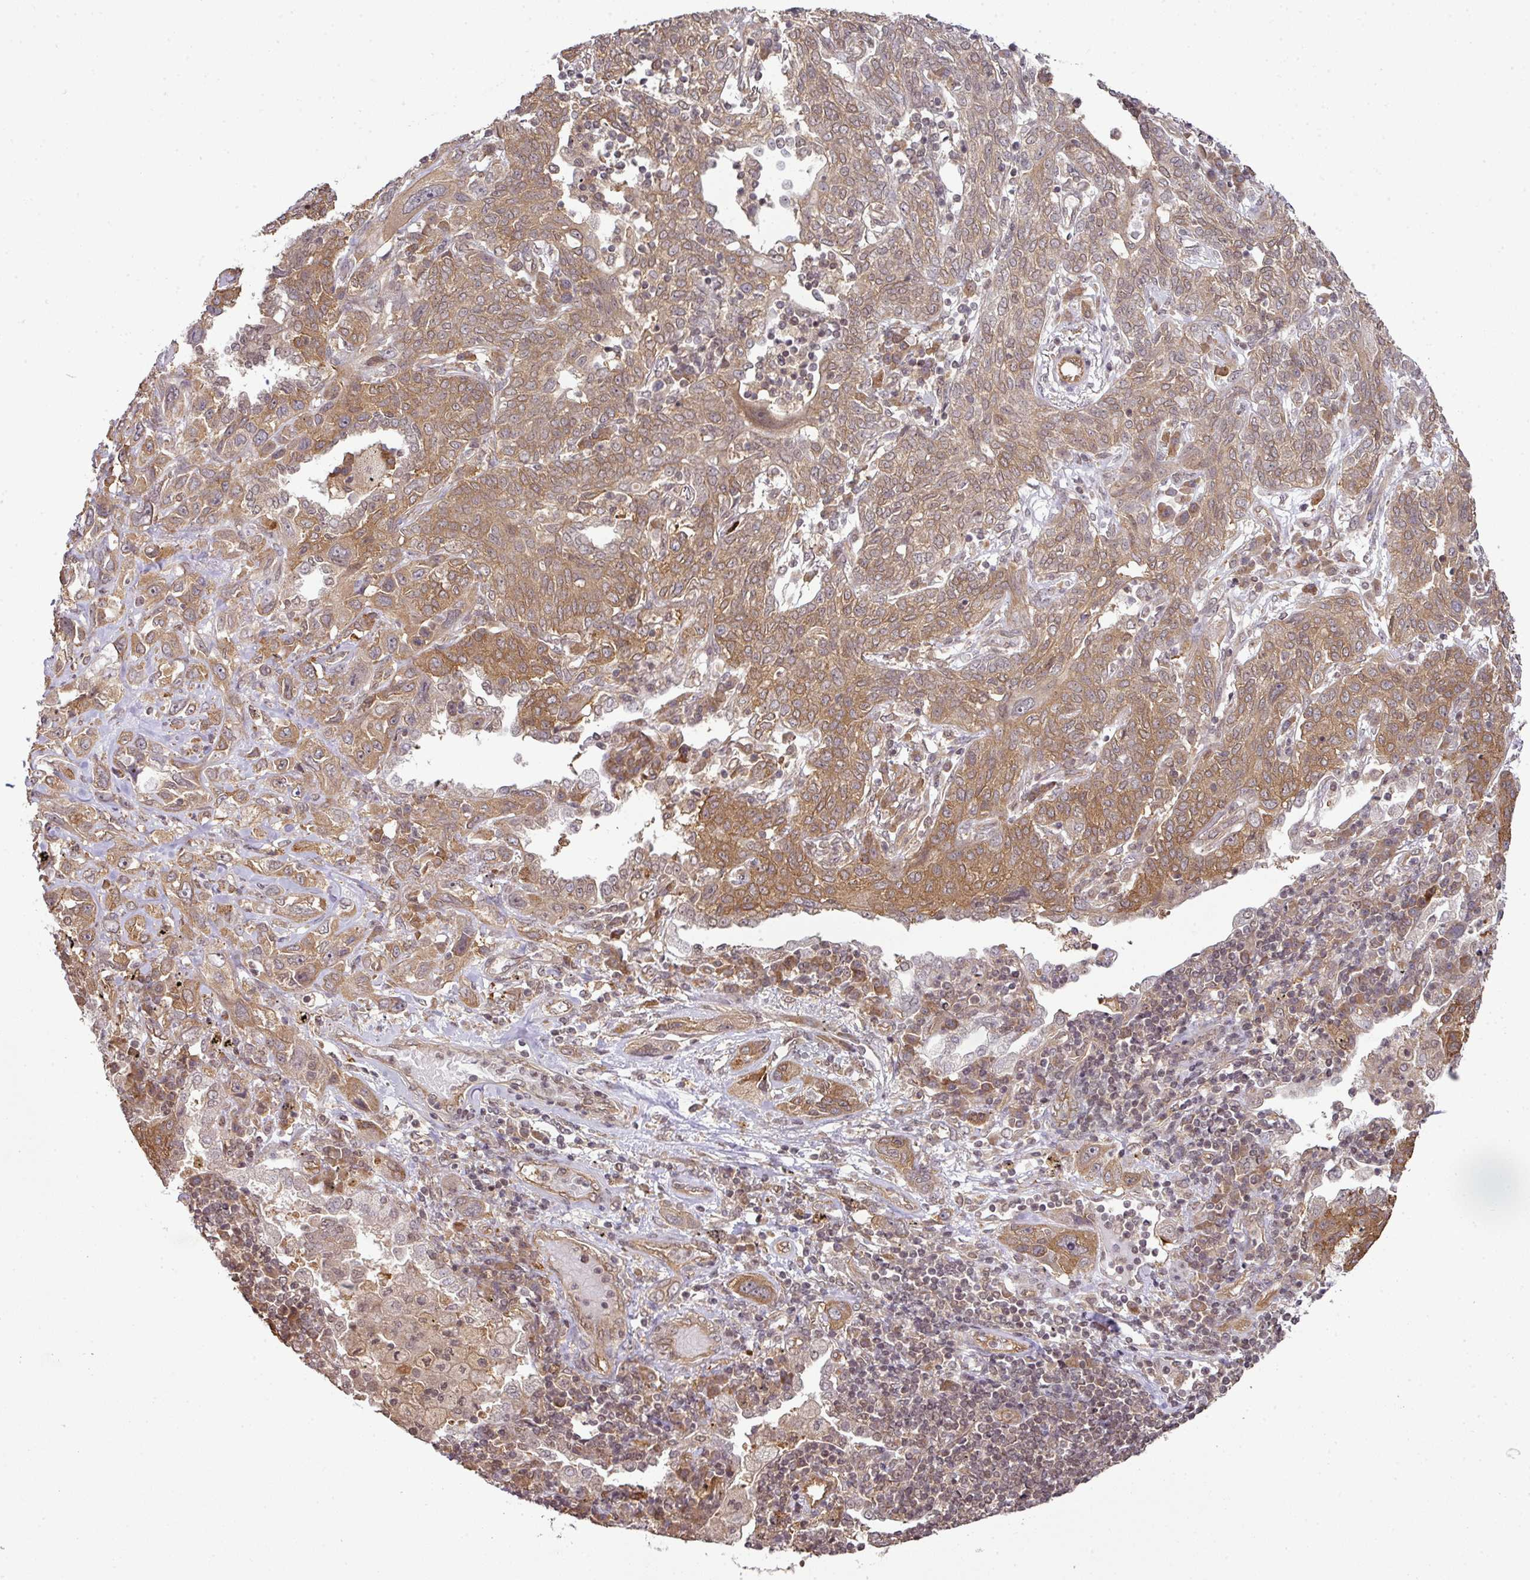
{"staining": {"intensity": "moderate", "quantity": ">75%", "location": "cytoplasmic/membranous"}, "tissue": "lung cancer", "cell_type": "Tumor cells", "image_type": "cancer", "snomed": [{"axis": "morphology", "description": "Squamous cell carcinoma, NOS"}, {"axis": "topography", "description": "Lung"}], "caption": "A photomicrograph of human lung cancer (squamous cell carcinoma) stained for a protein shows moderate cytoplasmic/membranous brown staining in tumor cells. (Brightfield microscopy of DAB IHC at high magnification).", "gene": "ANKRD18A", "patient": {"sex": "female", "age": 70}}